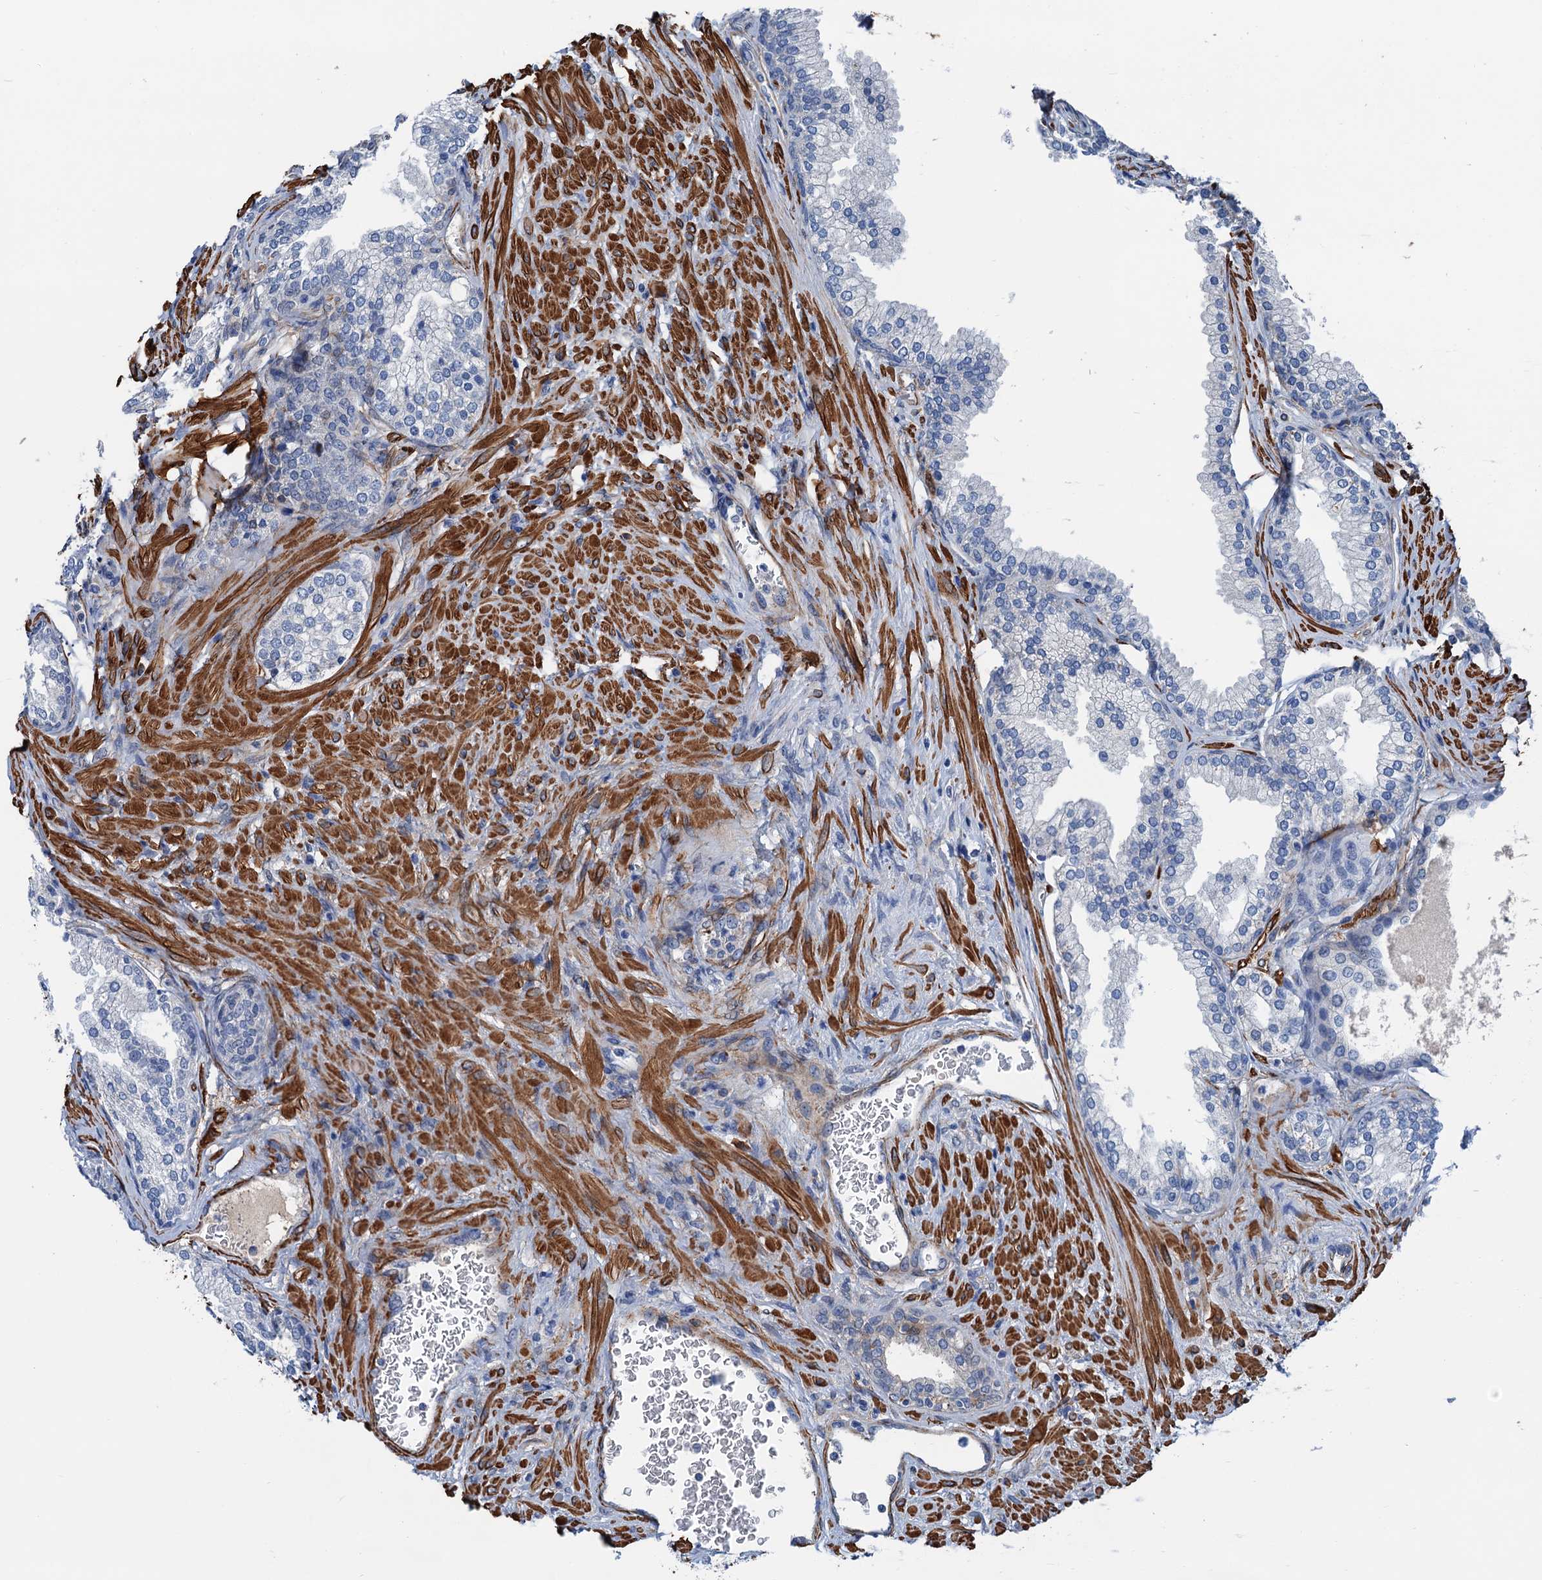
{"staining": {"intensity": "negative", "quantity": "none", "location": "none"}, "tissue": "prostate", "cell_type": "Glandular cells", "image_type": "normal", "snomed": [{"axis": "morphology", "description": "Normal tissue, NOS"}, {"axis": "topography", "description": "Prostate"}], "caption": "A photomicrograph of human prostate is negative for staining in glandular cells. (Brightfield microscopy of DAB (3,3'-diaminobenzidine) IHC at high magnification).", "gene": "CSTPP1", "patient": {"sex": "male", "age": 76}}